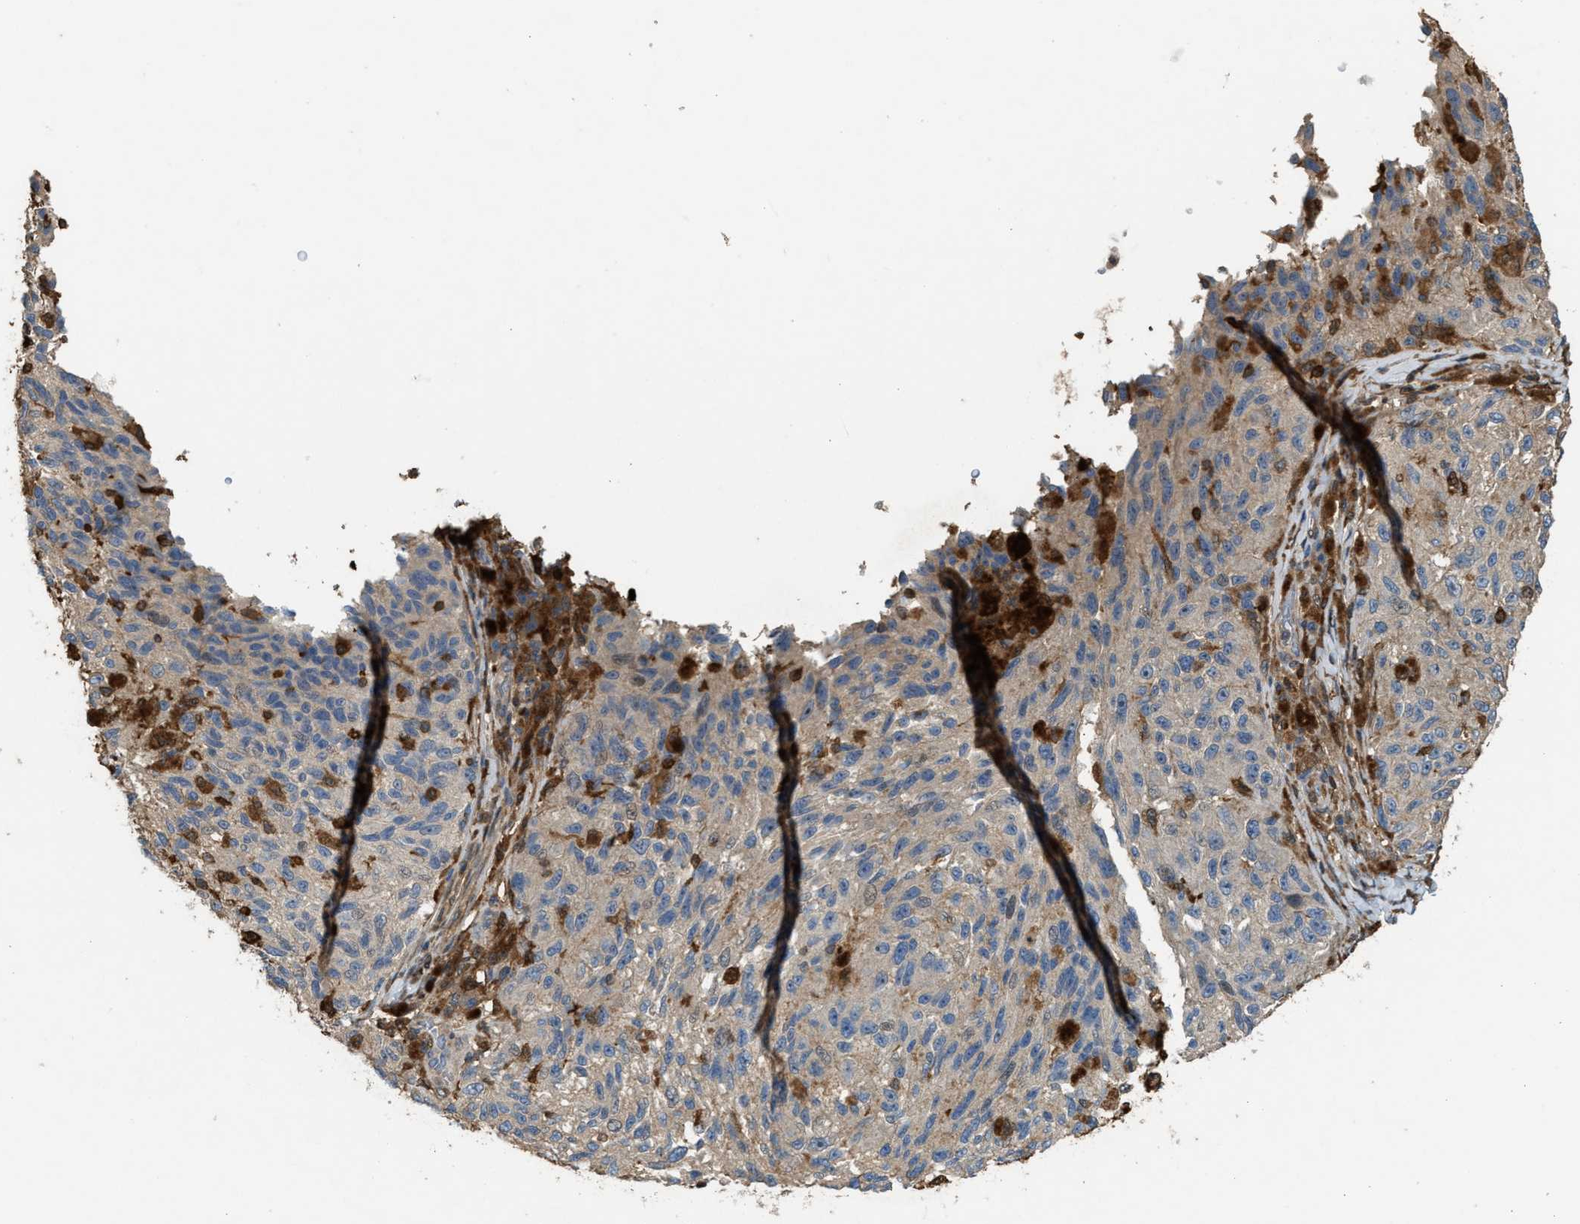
{"staining": {"intensity": "weak", "quantity": "<25%", "location": "cytoplasmic/membranous"}, "tissue": "melanoma", "cell_type": "Tumor cells", "image_type": "cancer", "snomed": [{"axis": "morphology", "description": "Malignant melanoma, NOS"}, {"axis": "topography", "description": "Skin"}], "caption": "Photomicrograph shows no significant protein expression in tumor cells of melanoma.", "gene": "SERPINB5", "patient": {"sex": "female", "age": 73}}